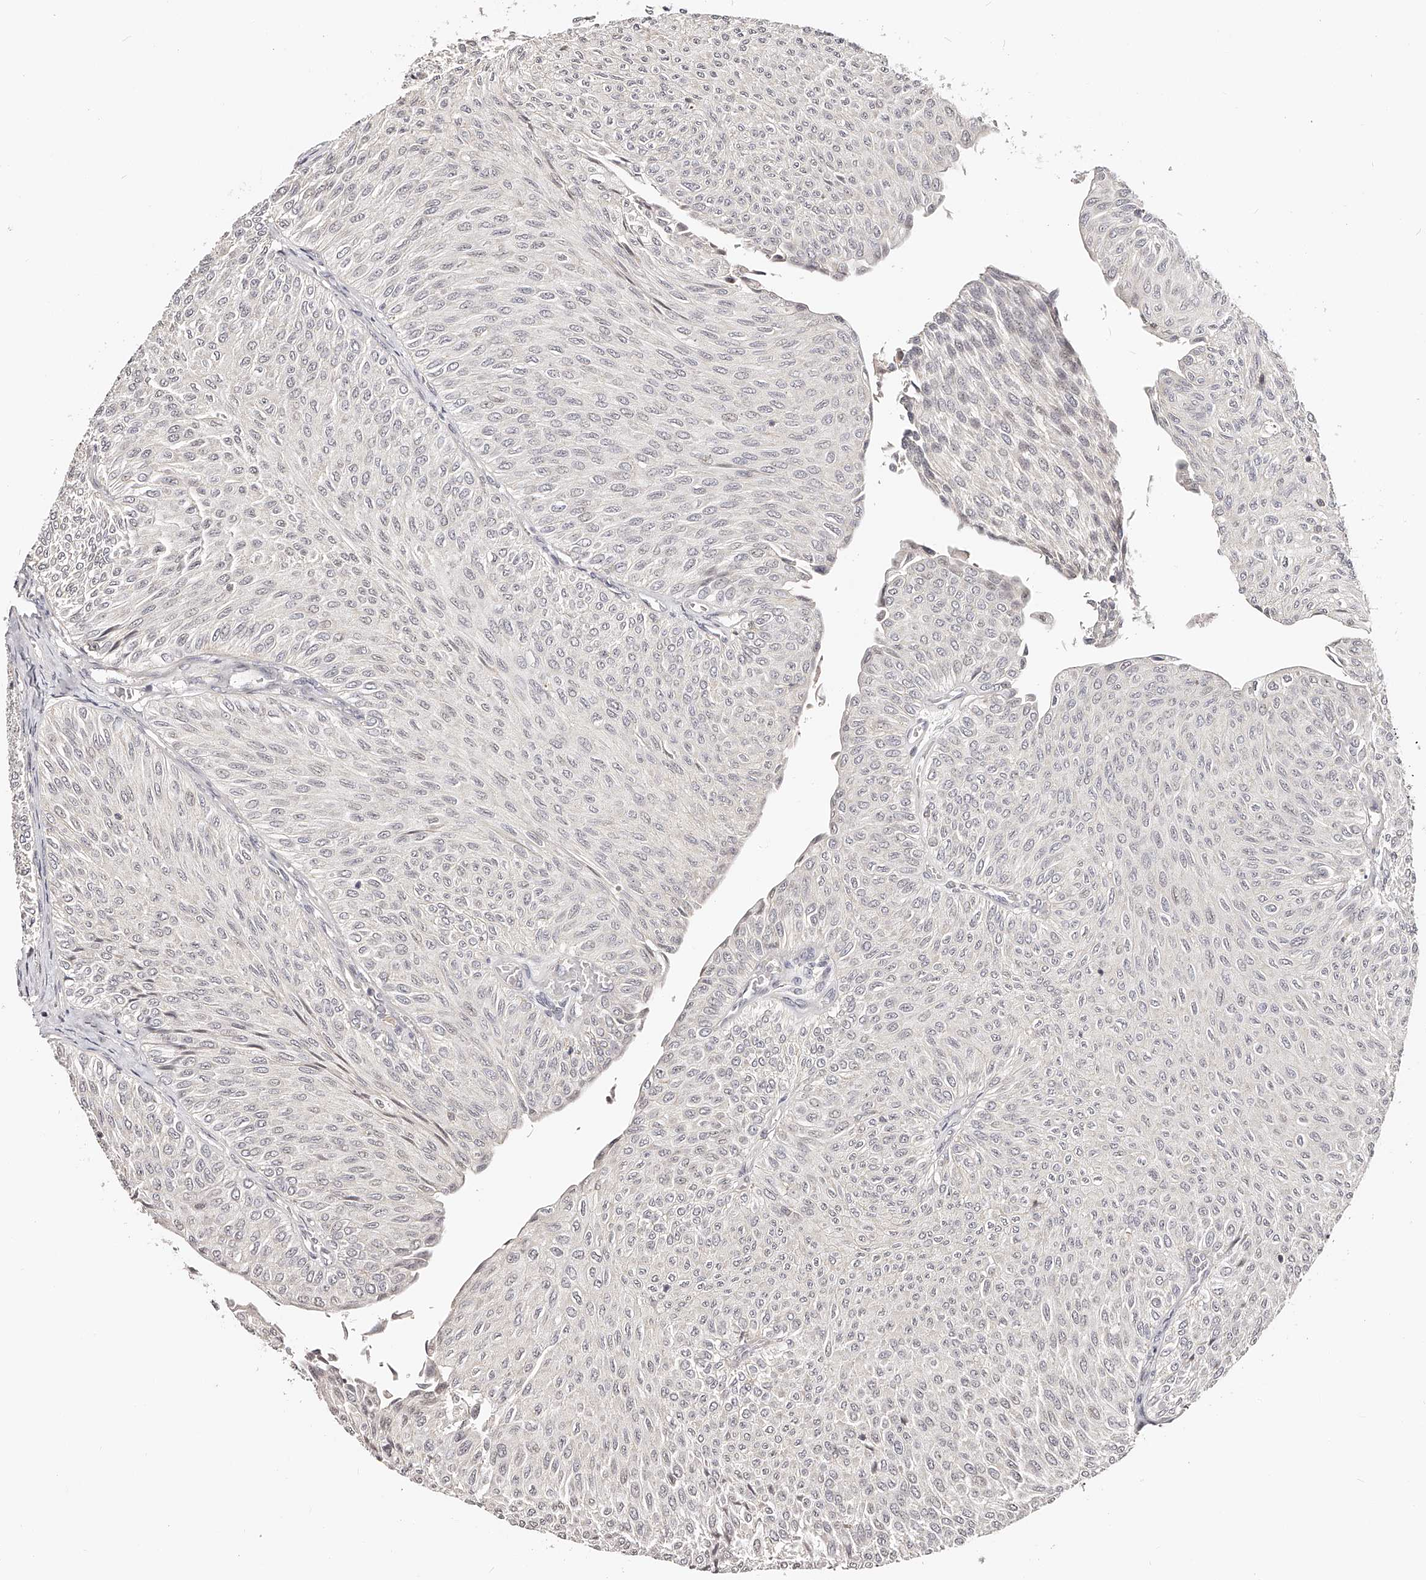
{"staining": {"intensity": "negative", "quantity": "none", "location": "none"}, "tissue": "urothelial cancer", "cell_type": "Tumor cells", "image_type": "cancer", "snomed": [{"axis": "morphology", "description": "Urothelial carcinoma, Low grade"}, {"axis": "topography", "description": "Urinary bladder"}], "caption": "Photomicrograph shows no significant protein staining in tumor cells of low-grade urothelial carcinoma.", "gene": "ZNF789", "patient": {"sex": "male", "age": 78}}